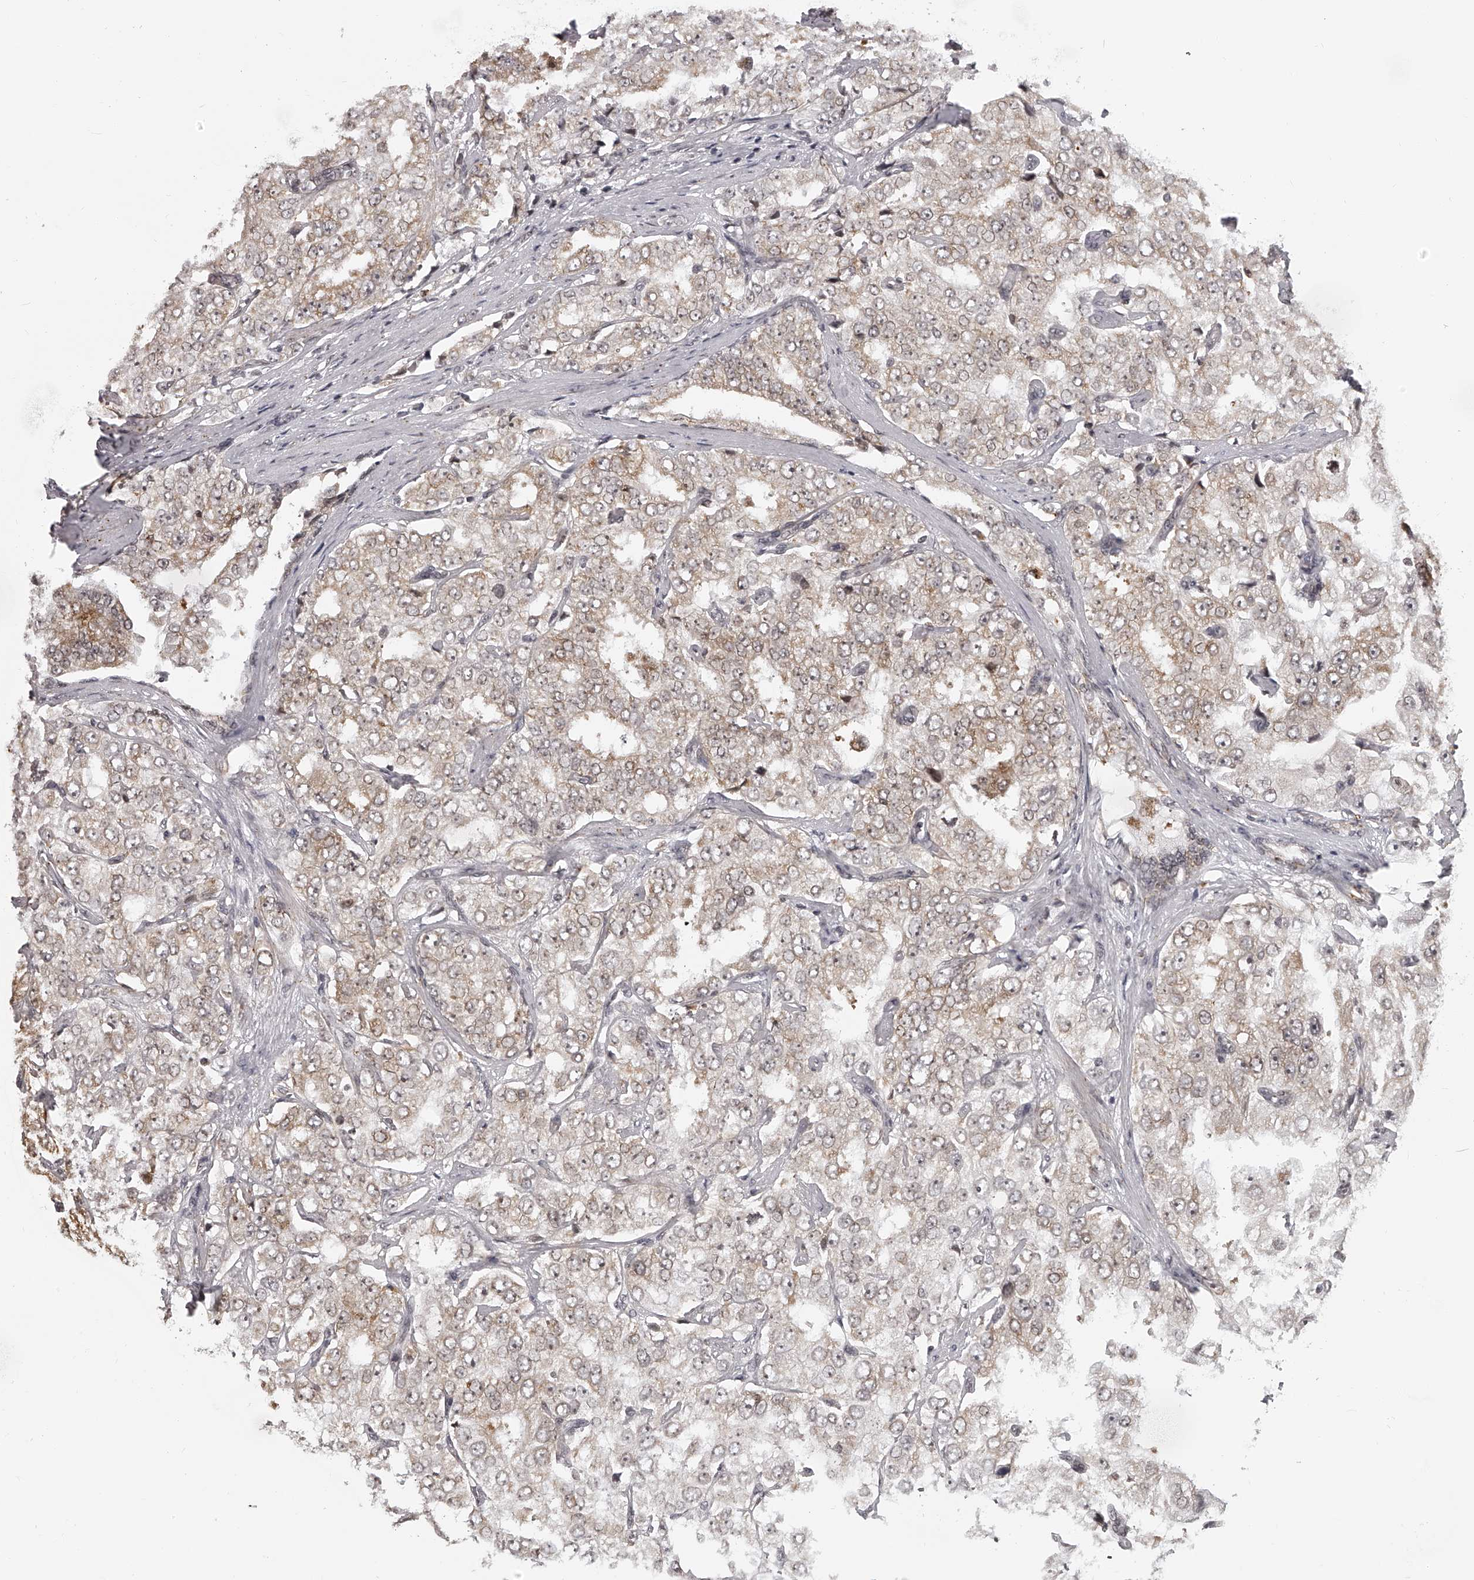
{"staining": {"intensity": "moderate", "quantity": "25%-75%", "location": "cytoplasmic/membranous"}, "tissue": "prostate cancer", "cell_type": "Tumor cells", "image_type": "cancer", "snomed": [{"axis": "morphology", "description": "Adenocarcinoma, High grade"}, {"axis": "topography", "description": "Prostate"}], "caption": "High-magnification brightfield microscopy of prostate cancer (high-grade adenocarcinoma) stained with DAB (3,3'-diaminobenzidine) (brown) and counterstained with hematoxylin (blue). tumor cells exhibit moderate cytoplasmic/membranous positivity is present in approximately25%-75% of cells.", "gene": "ODF2L", "patient": {"sex": "male", "age": 58}}